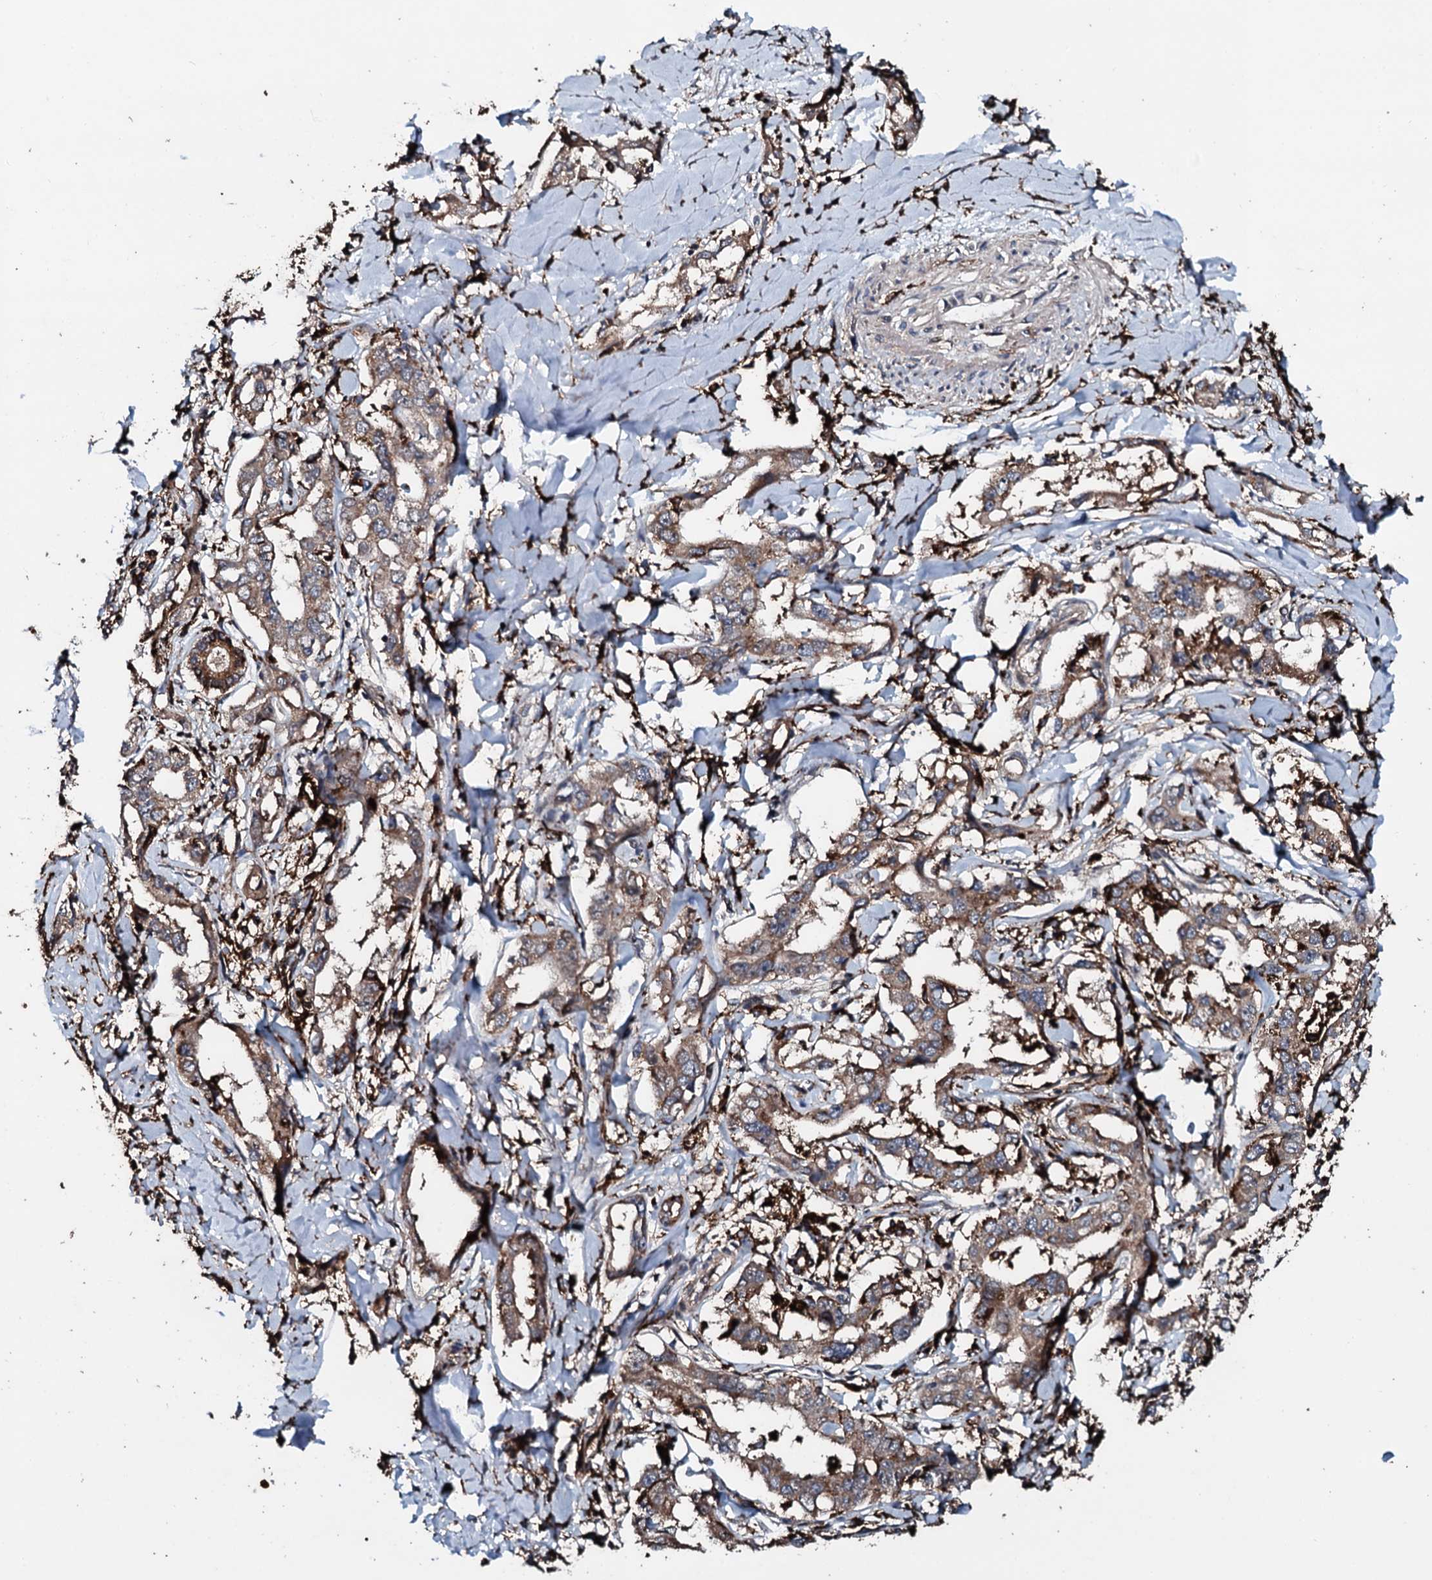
{"staining": {"intensity": "moderate", "quantity": ">75%", "location": "cytoplasmic/membranous"}, "tissue": "liver cancer", "cell_type": "Tumor cells", "image_type": "cancer", "snomed": [{"axis": "morphology", "description": "Cholangiocarcinoma"}, {"axis": "topography", "description": "Liver"}], "caption": "Cholangiocarcinoma (liver) tissue demonstrates moderate cytoplasmic/membranous positivity in approximately >75% of tumor cells", "gene": "TPGS2", "patient": {"sex": "male", "age": 59}}